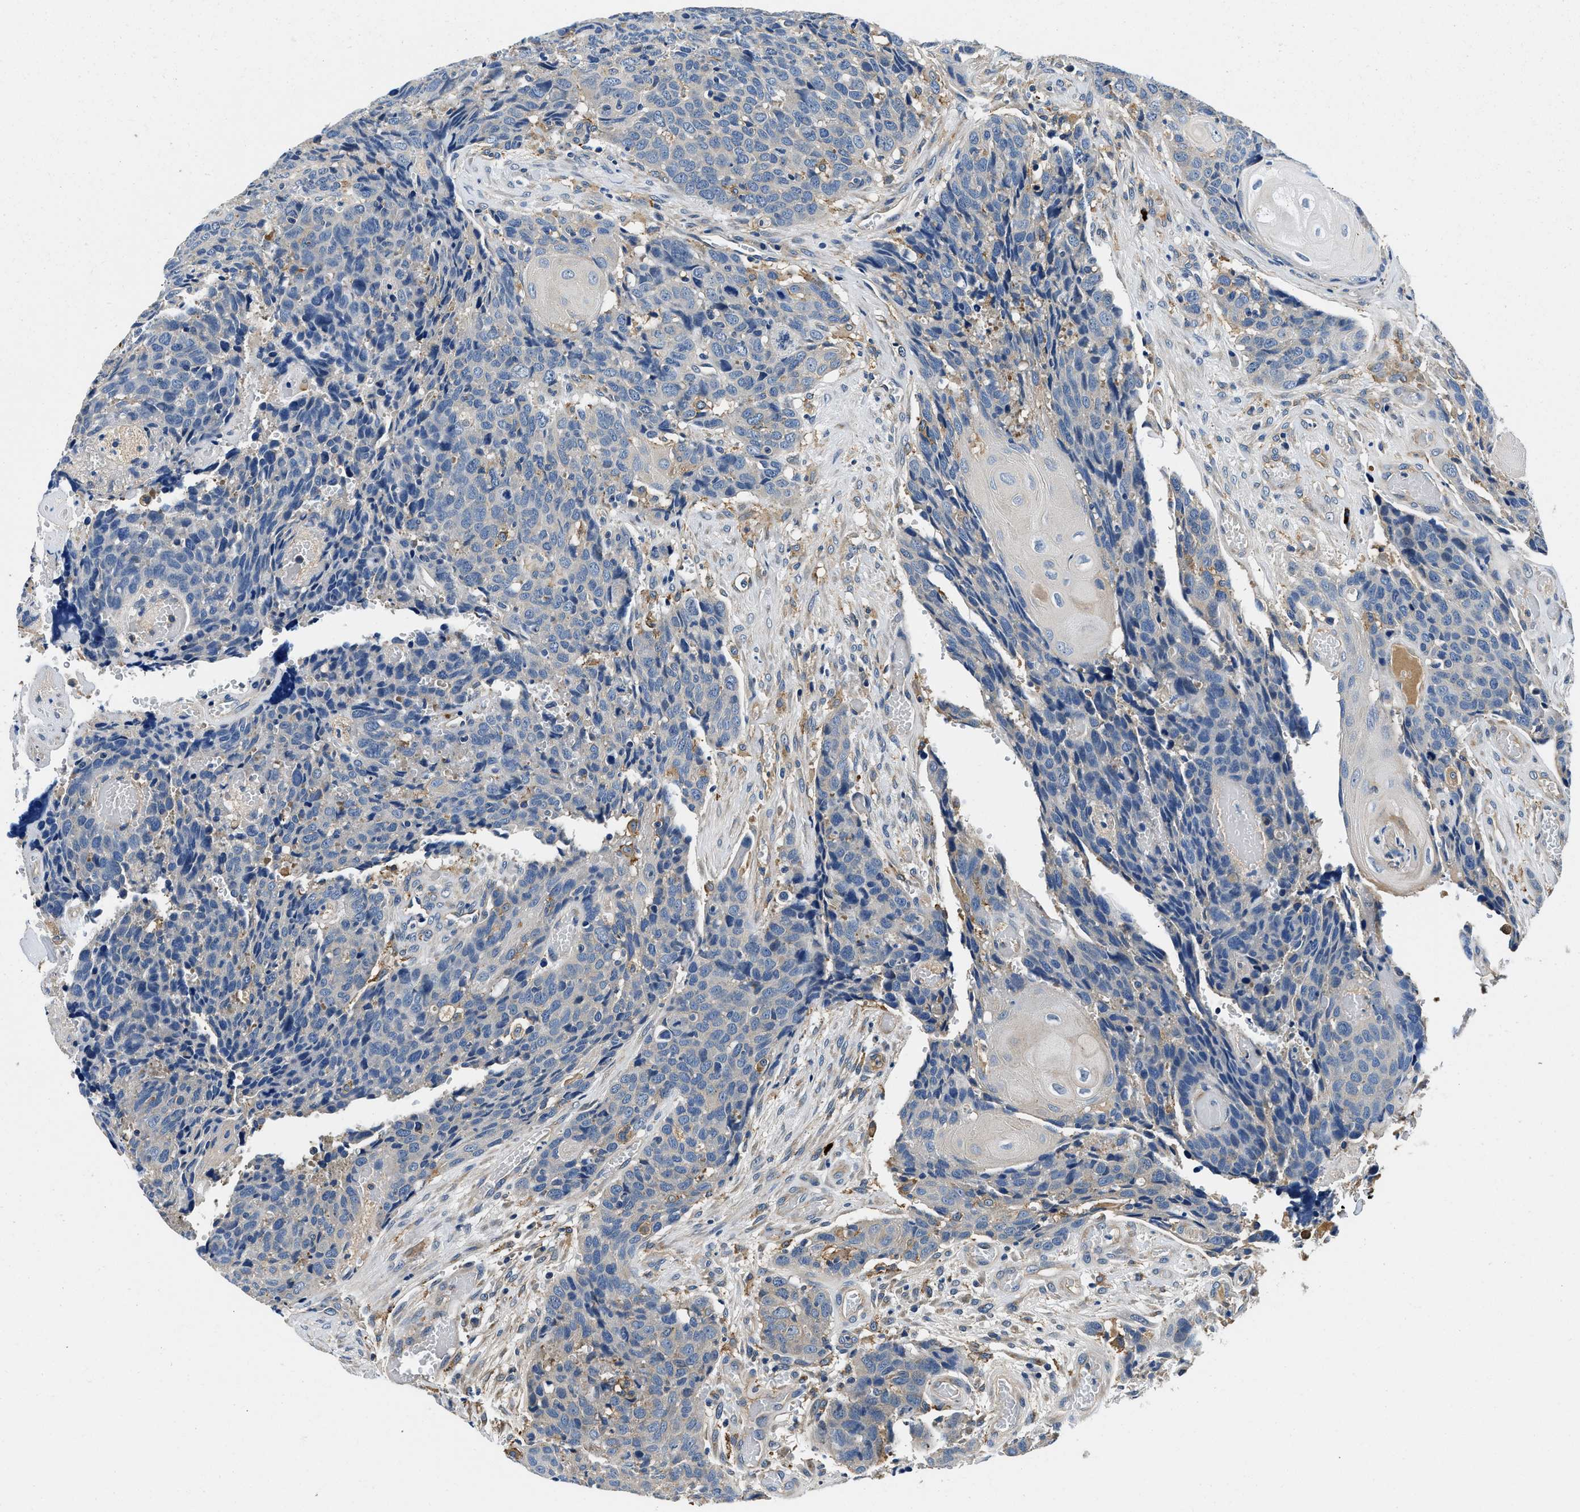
{"staining": {"intensity": "negative", "quantity": "none", "location": "none"}, "tissue": "head and neck cancer", "cell_type": "Tumor cells", "image_type": "cancer", "snomed": [{"axis": "morphology", "description": "Squamous cell carcinoma, NOS"}, {"axis": "topography", "description": "Head-Neck"}], "caption": "The image exhibits no significant positivity in tumor cells of head and neck cancer. (Brightfield microscopy of DAB (3,3'-diaminobenzidine) IHC at high magnification).", "gene": "ZFAND3", "patient": {"sex": "male", "age": 66}}